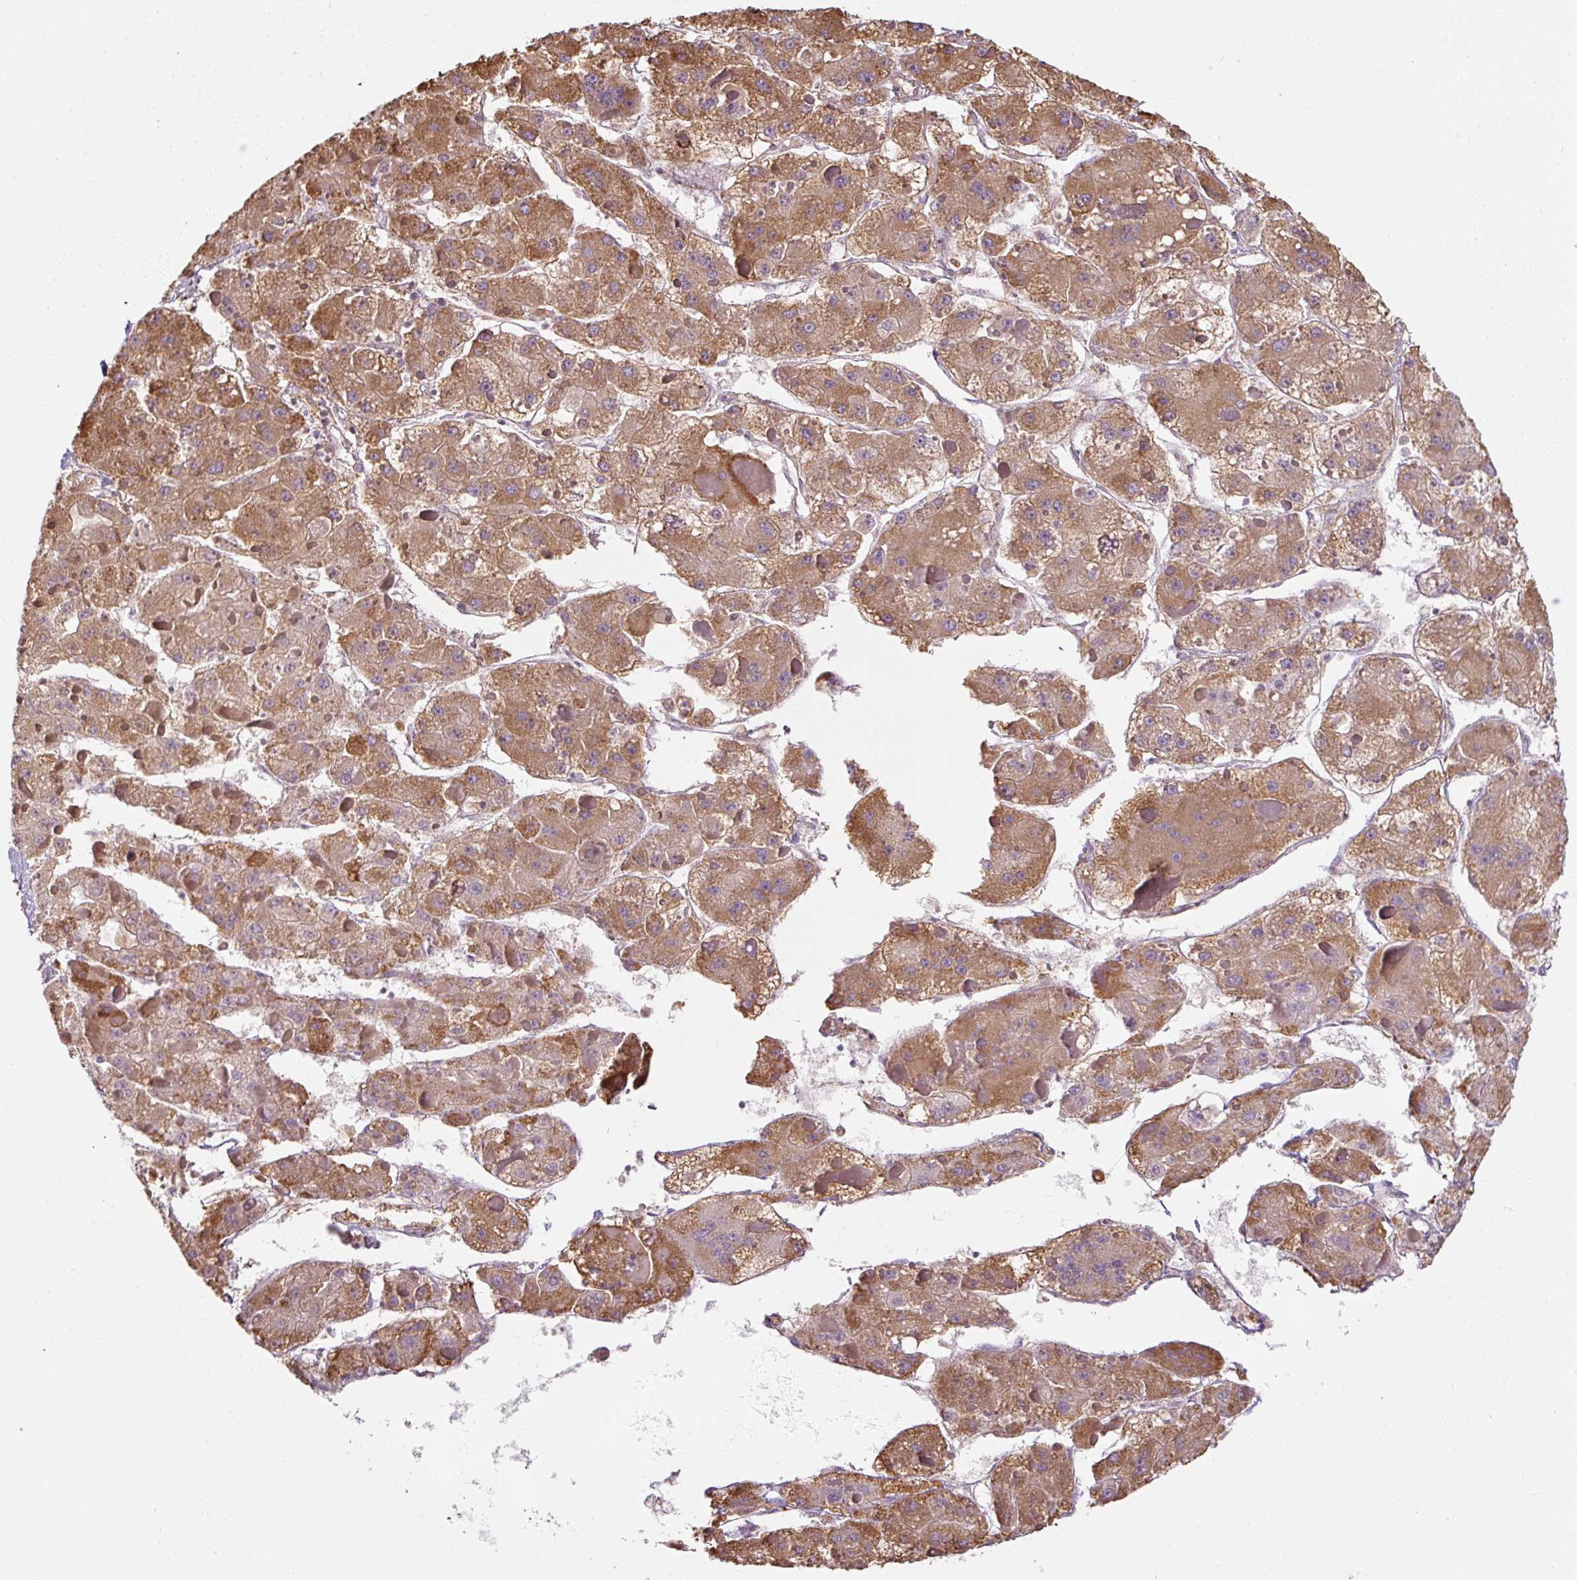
{"staining": {"intensity": "moderate", "quantity": ">75%", "location": "cytoplasmic/membranous"}, "tissue": "liver cancer", "cell_type": "Tumor cells", "image_type": "cancer", "snomed": [{"axis": "morphology", "description": "Carcinoma, Hepatocellular, NOS"}, {"axis": "topography", "description": "Liver"}], "caption": "Immunohistochemistry (IHC) micrograph of human liver hepatocellular carcinoma stained for a protein (brown), which displays medium levels of moderate cytoplasmic/membranous expression in about >75% of tumor cells.", "gene": "PRKCSH", "patient": {"sex": "female", "age": 73}}